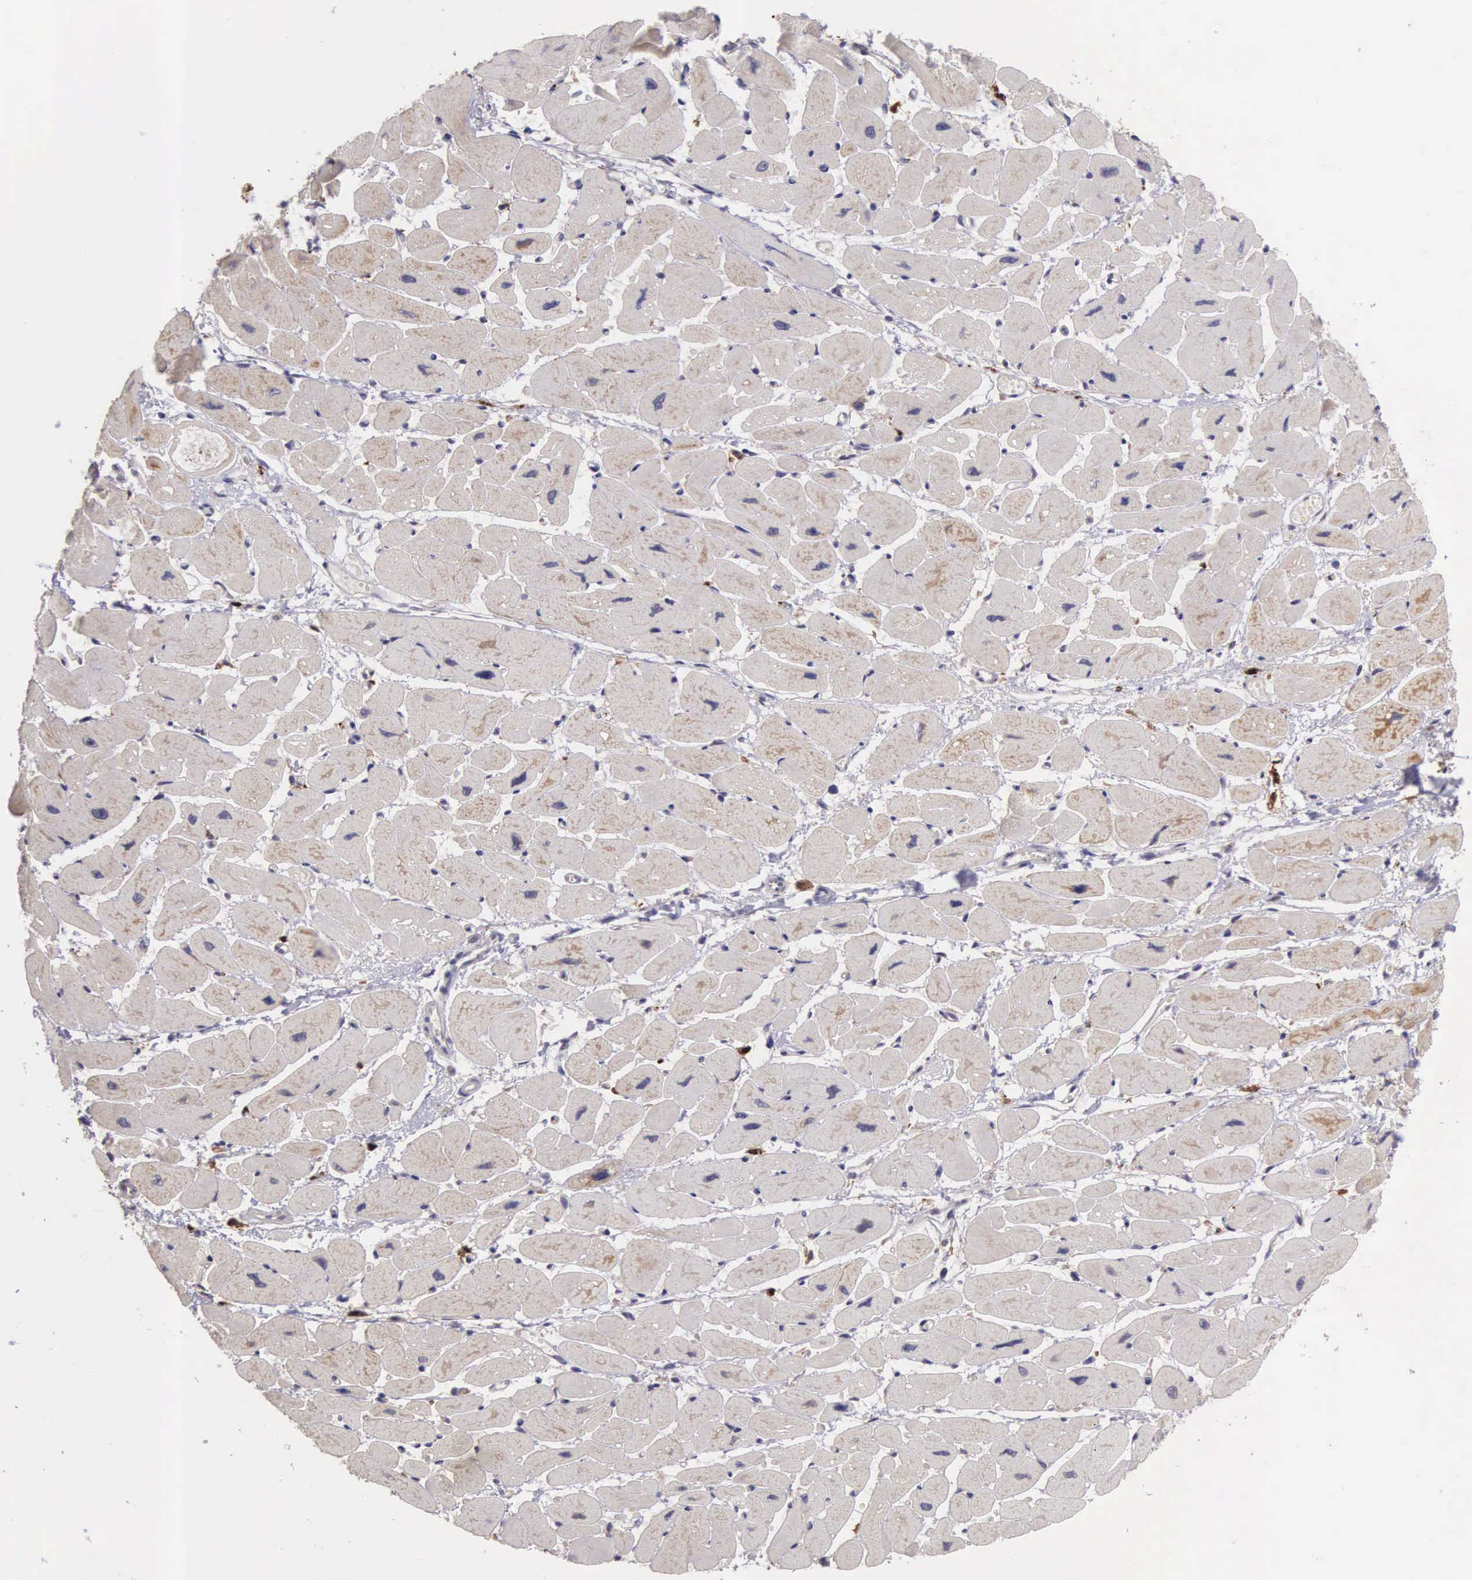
{"staining": {"intensity": "weak", "quantity": "25%-75%", "location": "cytoplasmic/membranous"}, "tissue": "heart muscle", "cell_type": "Cardiomyocytes", "image_type": "normal", "snomed": [{"axis": "morphology", "description": "Normal tissue, NOS"}, {"axis": "topography", "description": "Heart"}], "caption": "High-power microscopy captured an IHC micrograph of unremarkable heart muscle, revealing weak cytoplasmic/membranous expression in about 25%-75% of cardiomyocytes. (Brightfield microscopy of DAB IHC at high magnification).", "gene": "CDC45", "patient": {"sex": "female", "age": 54}}